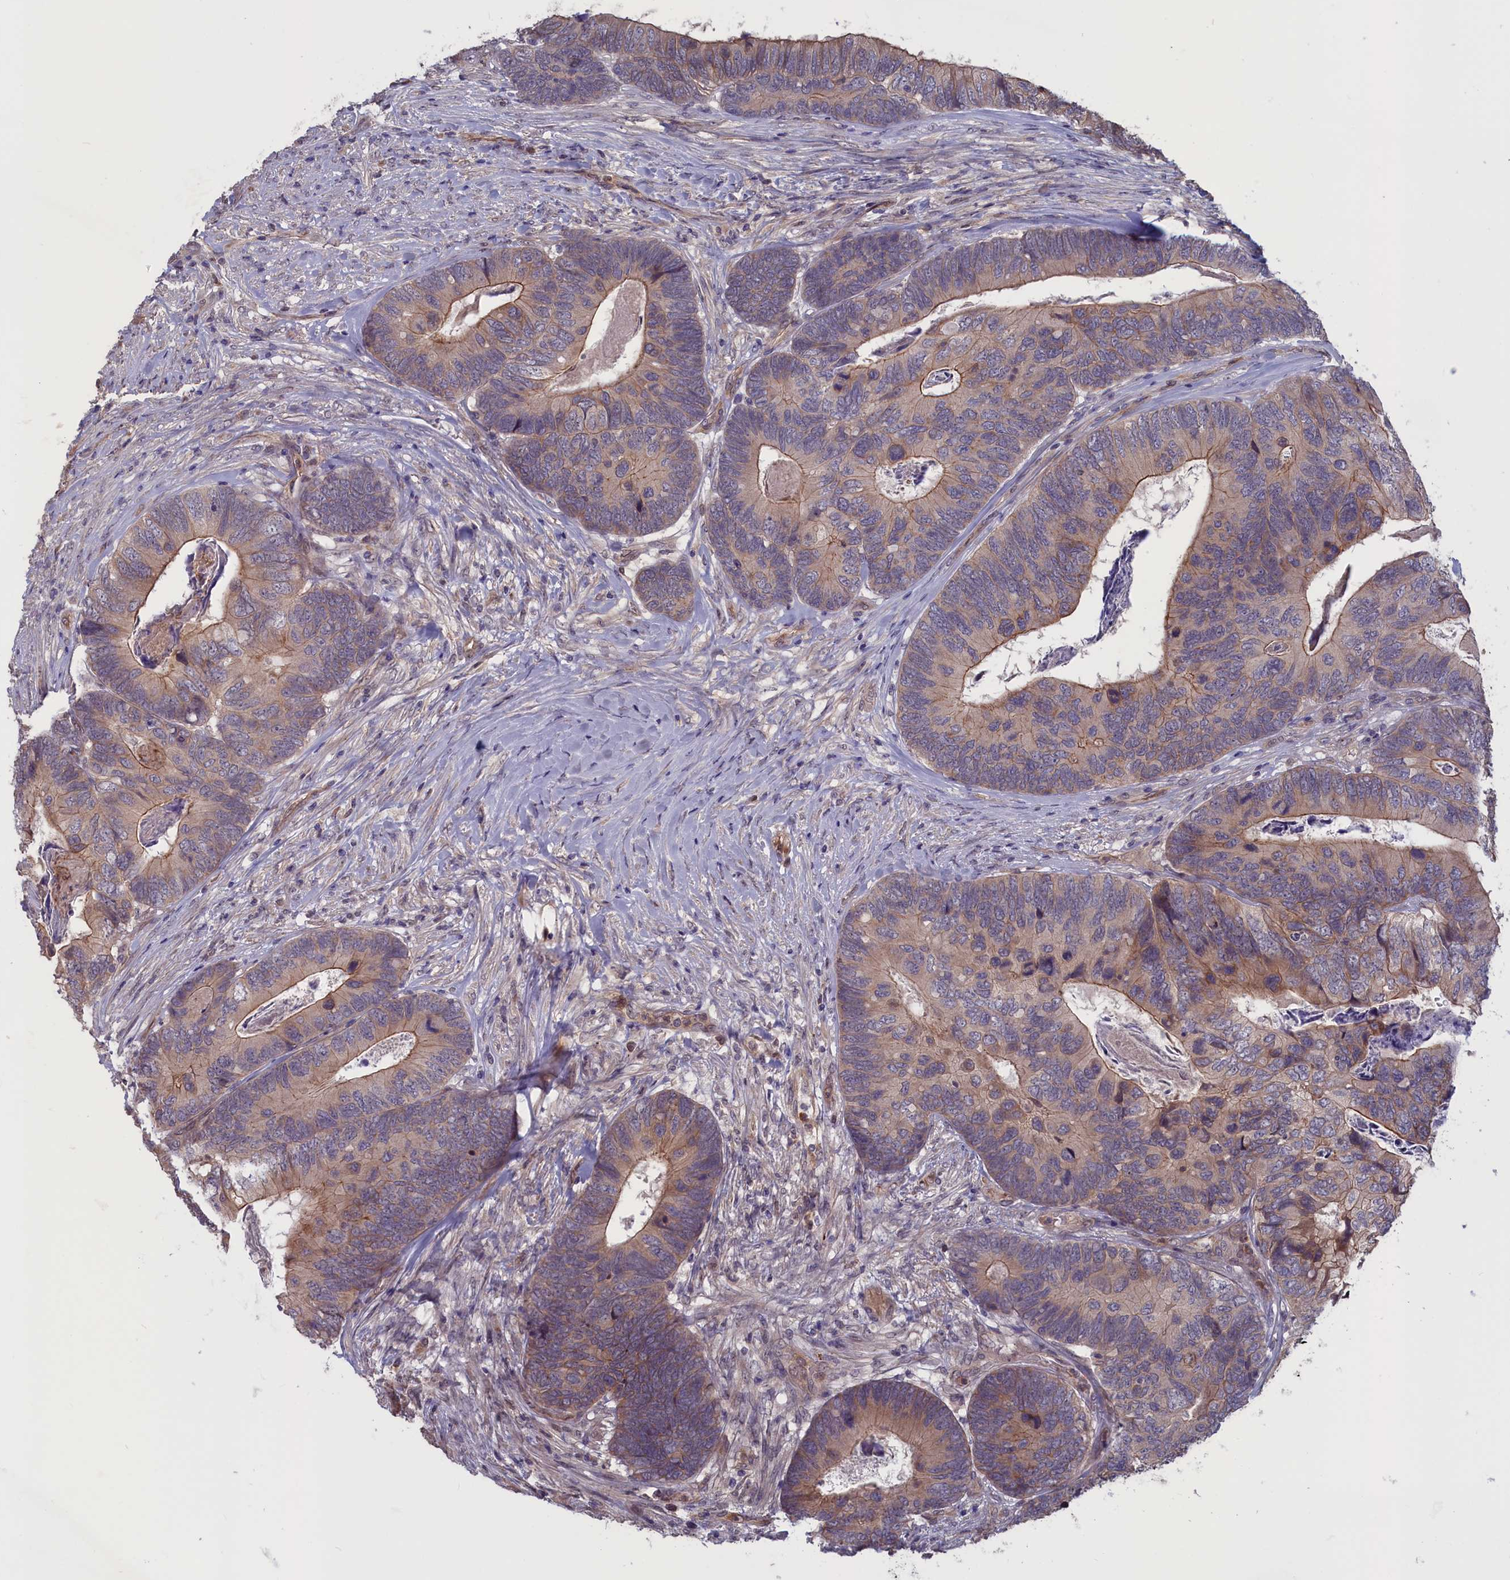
{"staining": {"intensity": "weak", "quantity": "25%-75%", "location": "cytoplasmic/membranous"}, "tissue": "colorectal cancer", "cell_type": "Tumor cells", "image_type": "cancer", "snomed": [{"axis": "morphology", "description": "Adenocarcinoma, NOS"}, {"axis": "topography", "description": "Colon"}], "caption": "Colorectal cancer stained with a protein marker reveals weak staining in tumor cells.", "gene": "PLP2", "patient": {"sex": "female", "age": 67}}